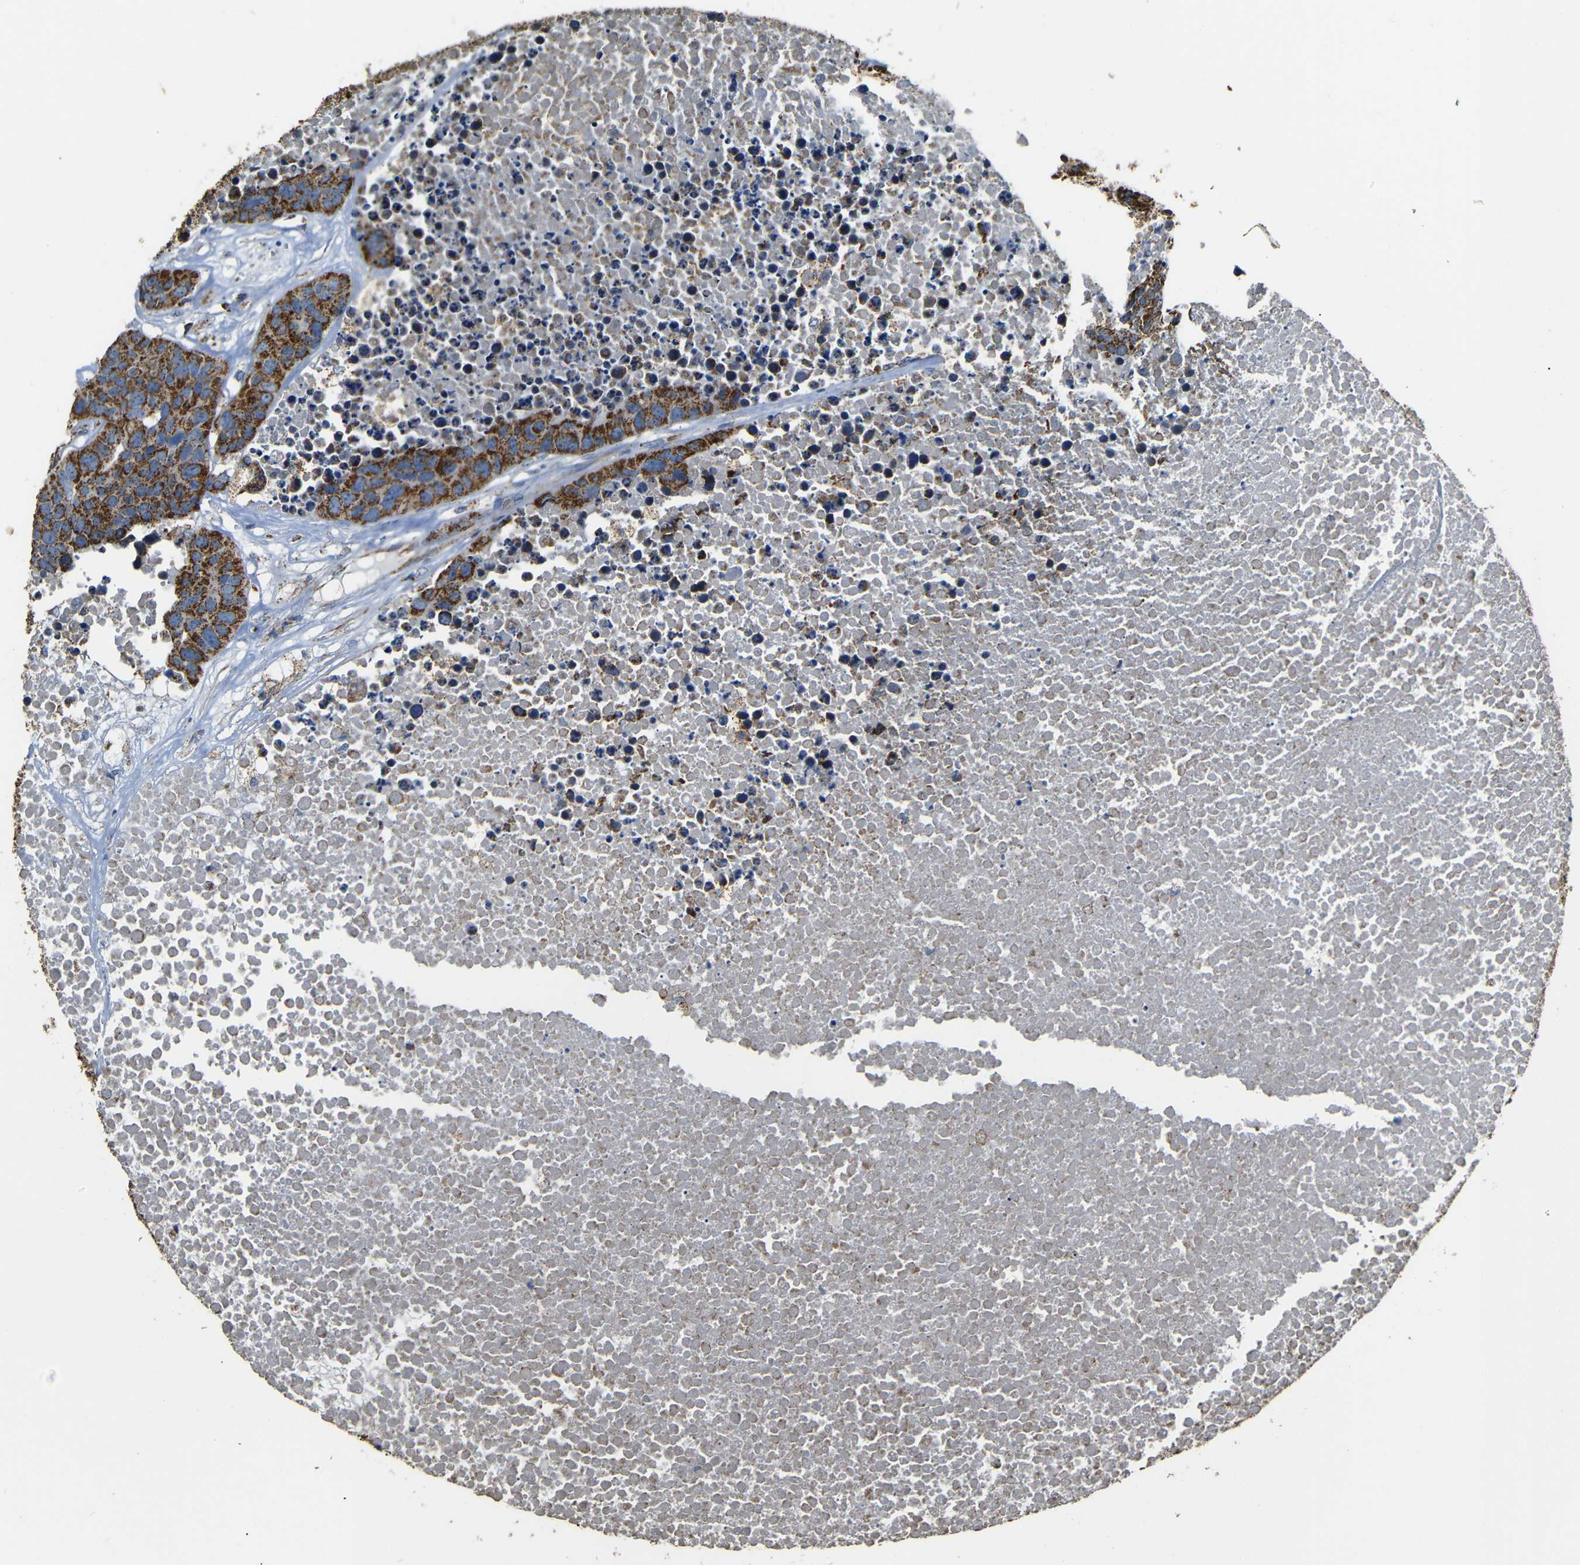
{"staining": {"intensity": "strong", "quantity": ">75%", "location": "cytoplasmic/membranous"}, "tissue": "carcinoid", "cell_type": "Tumor cells", "image_type": "cancer", "snomed": [{"axis": "morphology", "description": "Carcinoid, malignant, NOS"}, {"axis": "topography", "description": "Lung"}], "caption": "DAB (3,3'-diaminobenzidine) immunohistochemical staining of human carcinoid shows strong cytoplasmic/membranous protein staining in about >75% of tumor cells.", "gene": "NR3C2", "patient": {"sex": "male", "age": 60}}